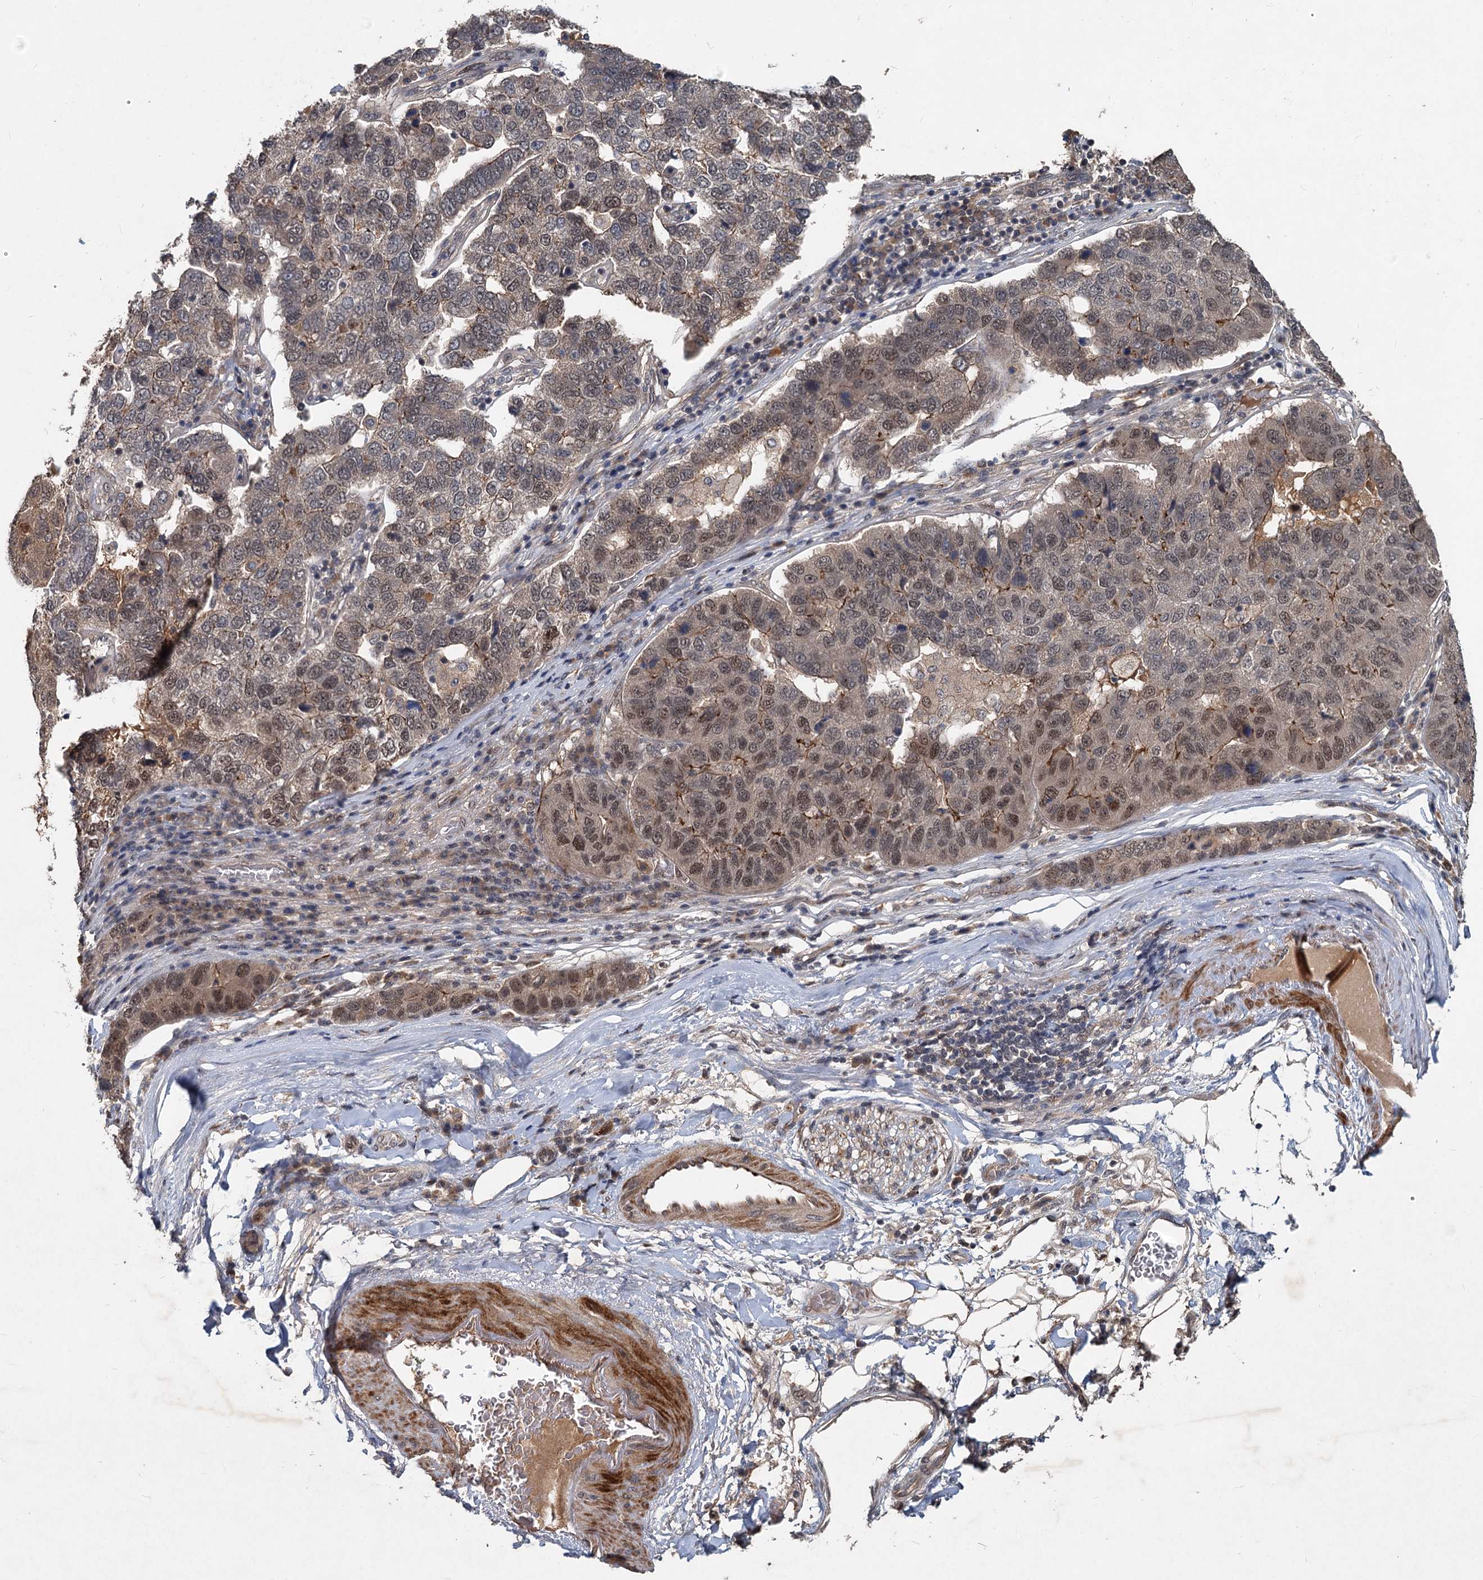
{"staining": {"intensity": "moderate", "quantity": "25%-75%", "location": "nuclear"}, "tissue": "pancreatic cancer", "cell_type": "Tumor cells", "image_type": "cancer", "snomed": [{"axis": "morphology", "description": "Adenocarcinoma, NOS"}, {"axis": "topography", "description": "Pancreas"}], "caption": "This is an image of immunohistochemistry staining of pancreatic cancer, which shows moderate staining in the nuclear of tumor cells.", "gene": "RITA1", "patient": {"sex": "female", "age": 61}}